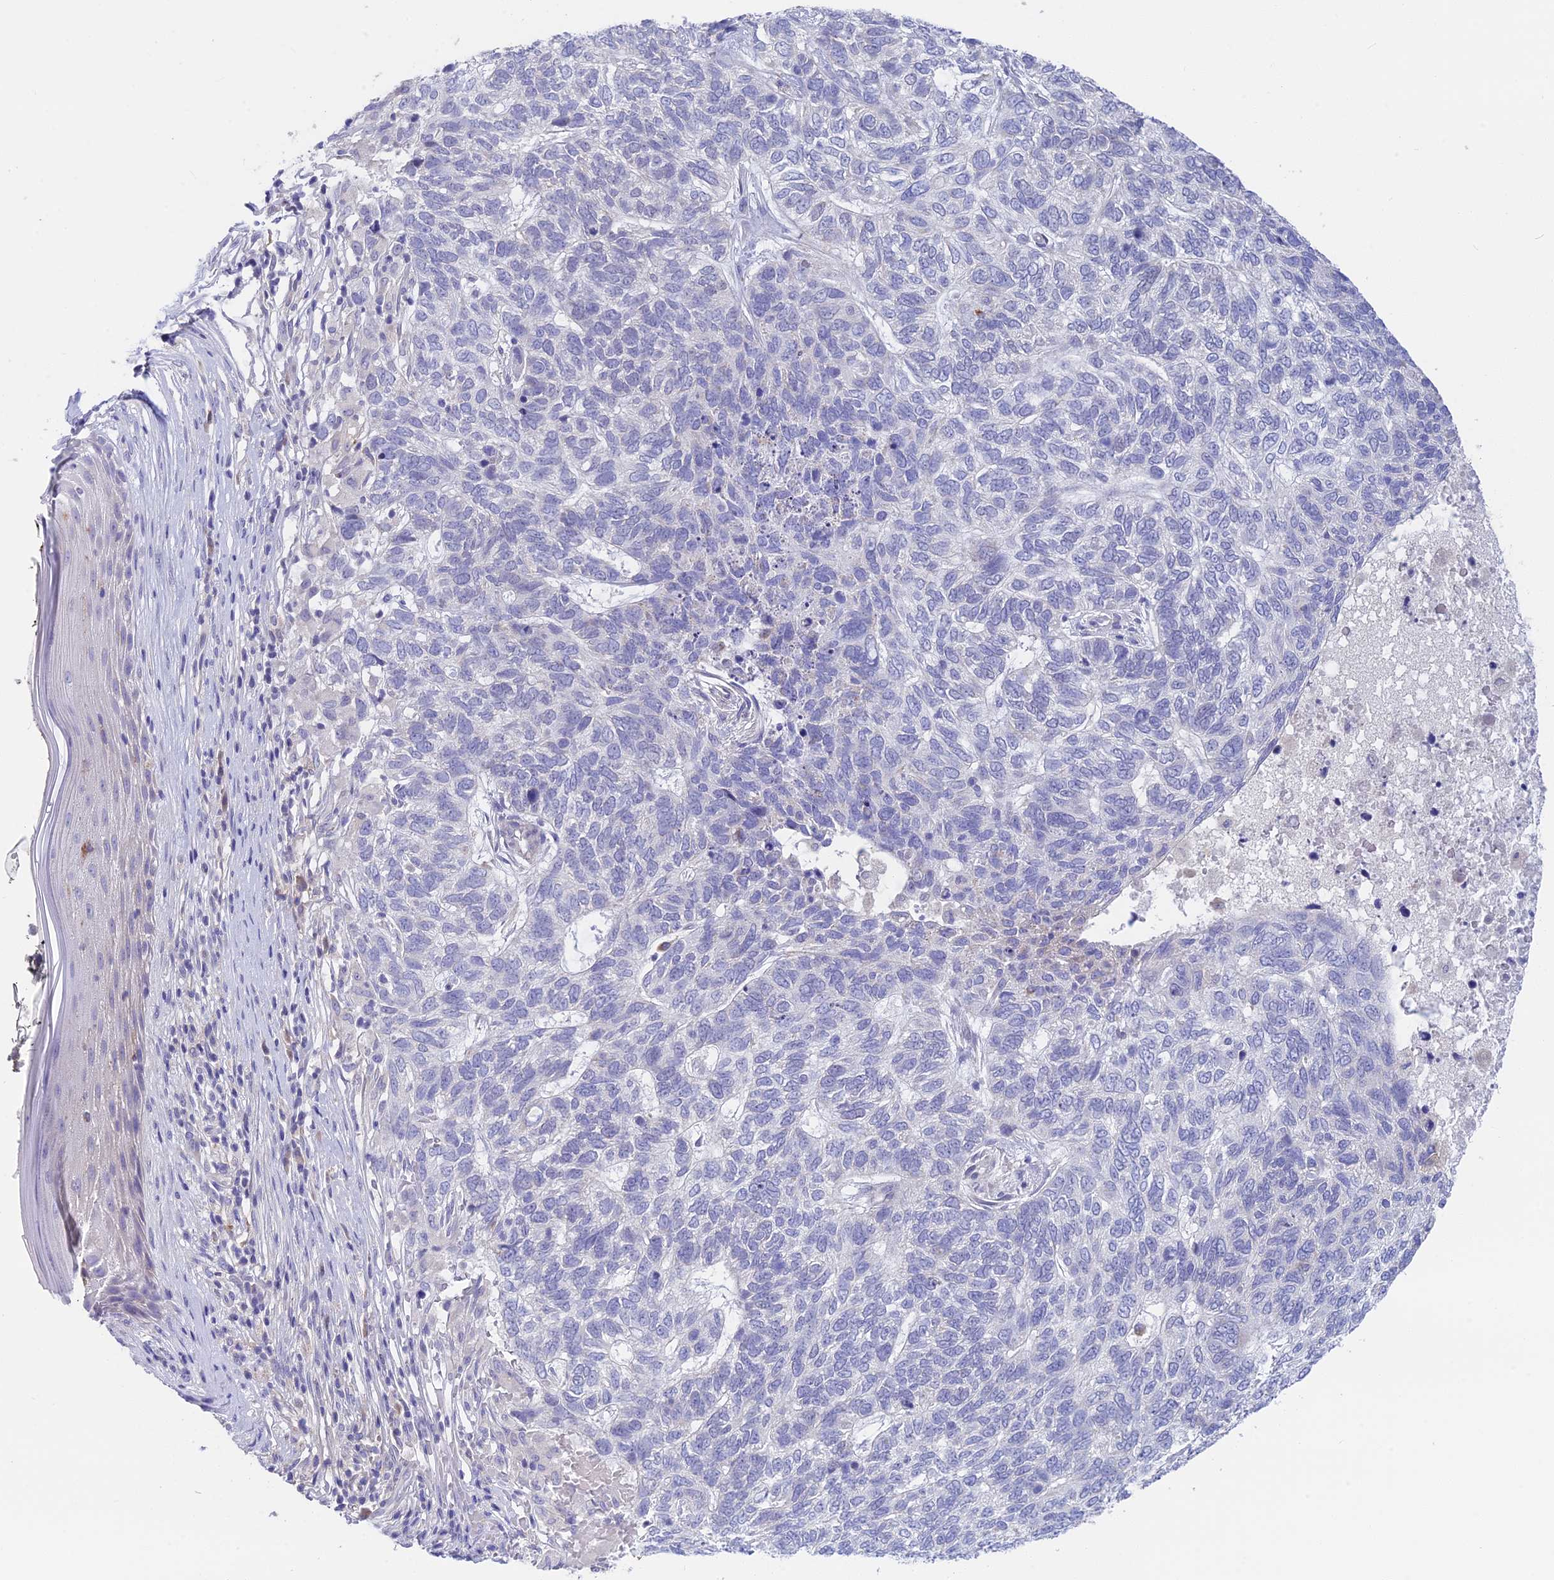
{"staining": {"intensity": "negative", "quantity": "none", "location": "none"}, "tissue": "skin cancer", "cell_type": "Tumor cells", "image_type": "cancer", "snomed": [{"axis": "morphology", "description": "Basal cell carcinoma"}, {"axis": "topography", "description": "Skin"}], "caption": "IHC of skin basal cell carcinoma reveals no positivity in tumor cells.", "gene": "SNTN", "patient": {"sex": "female", "age": 65}}